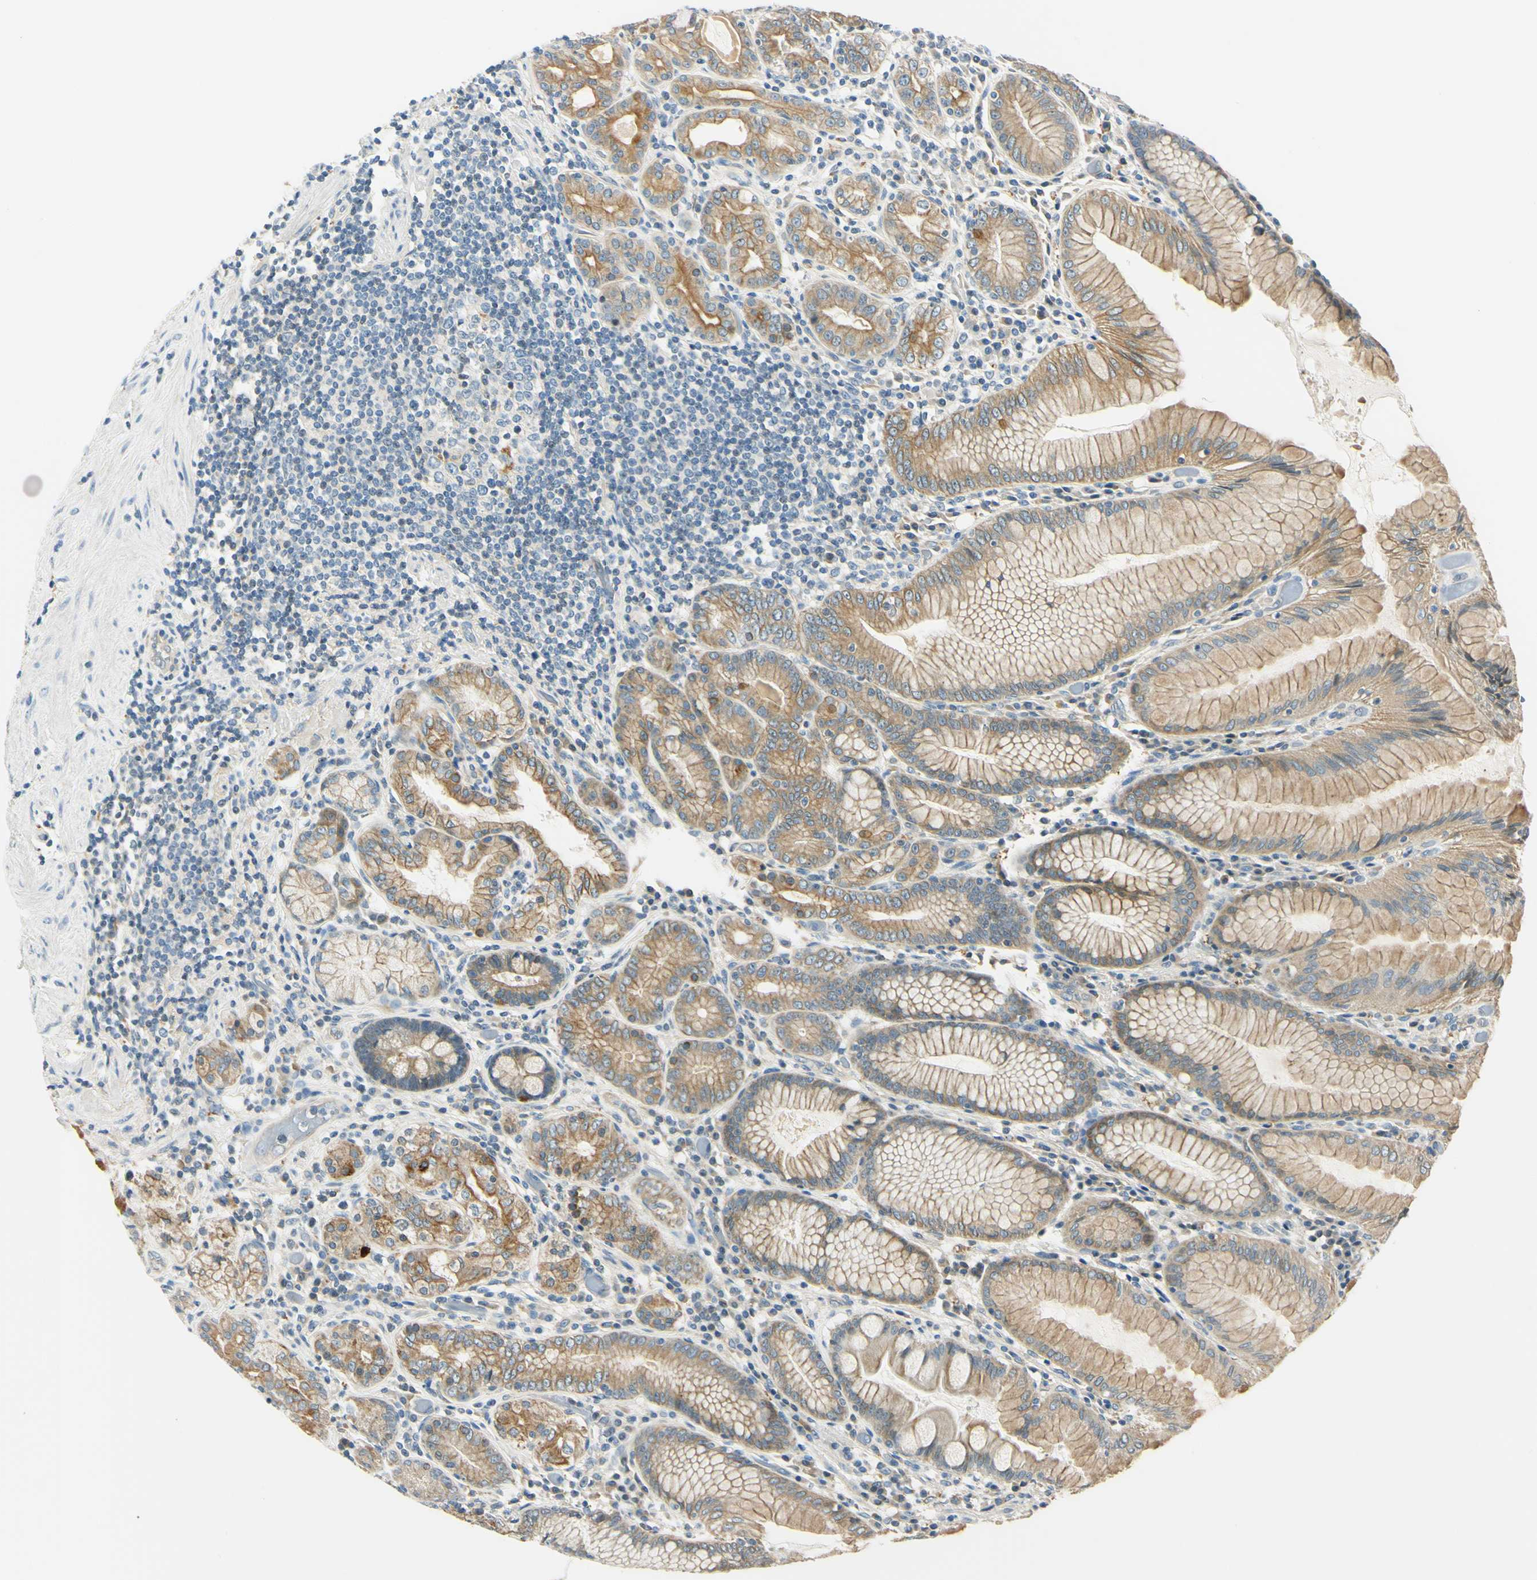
{"staining": {"intensity": "moderate", "quantity": "25%-75%", "location": "cytoplasmic/membranous"}, "tissue": "stomach", "cell_type": "Glandular cells", "image_type": "normal", "snomed": [{"axis": "morphology", "description": "Normal tissue, NOS"}, {"axis": "topography", "description": "Stomach, lower"}], "caption": "A brown stain shows moderate cytoplasmic/membranous staining of a protein in glandular cells of unremarkable stomach.", "gene": "LAMA3", "patient": {"sex": "female", "age": 76}}